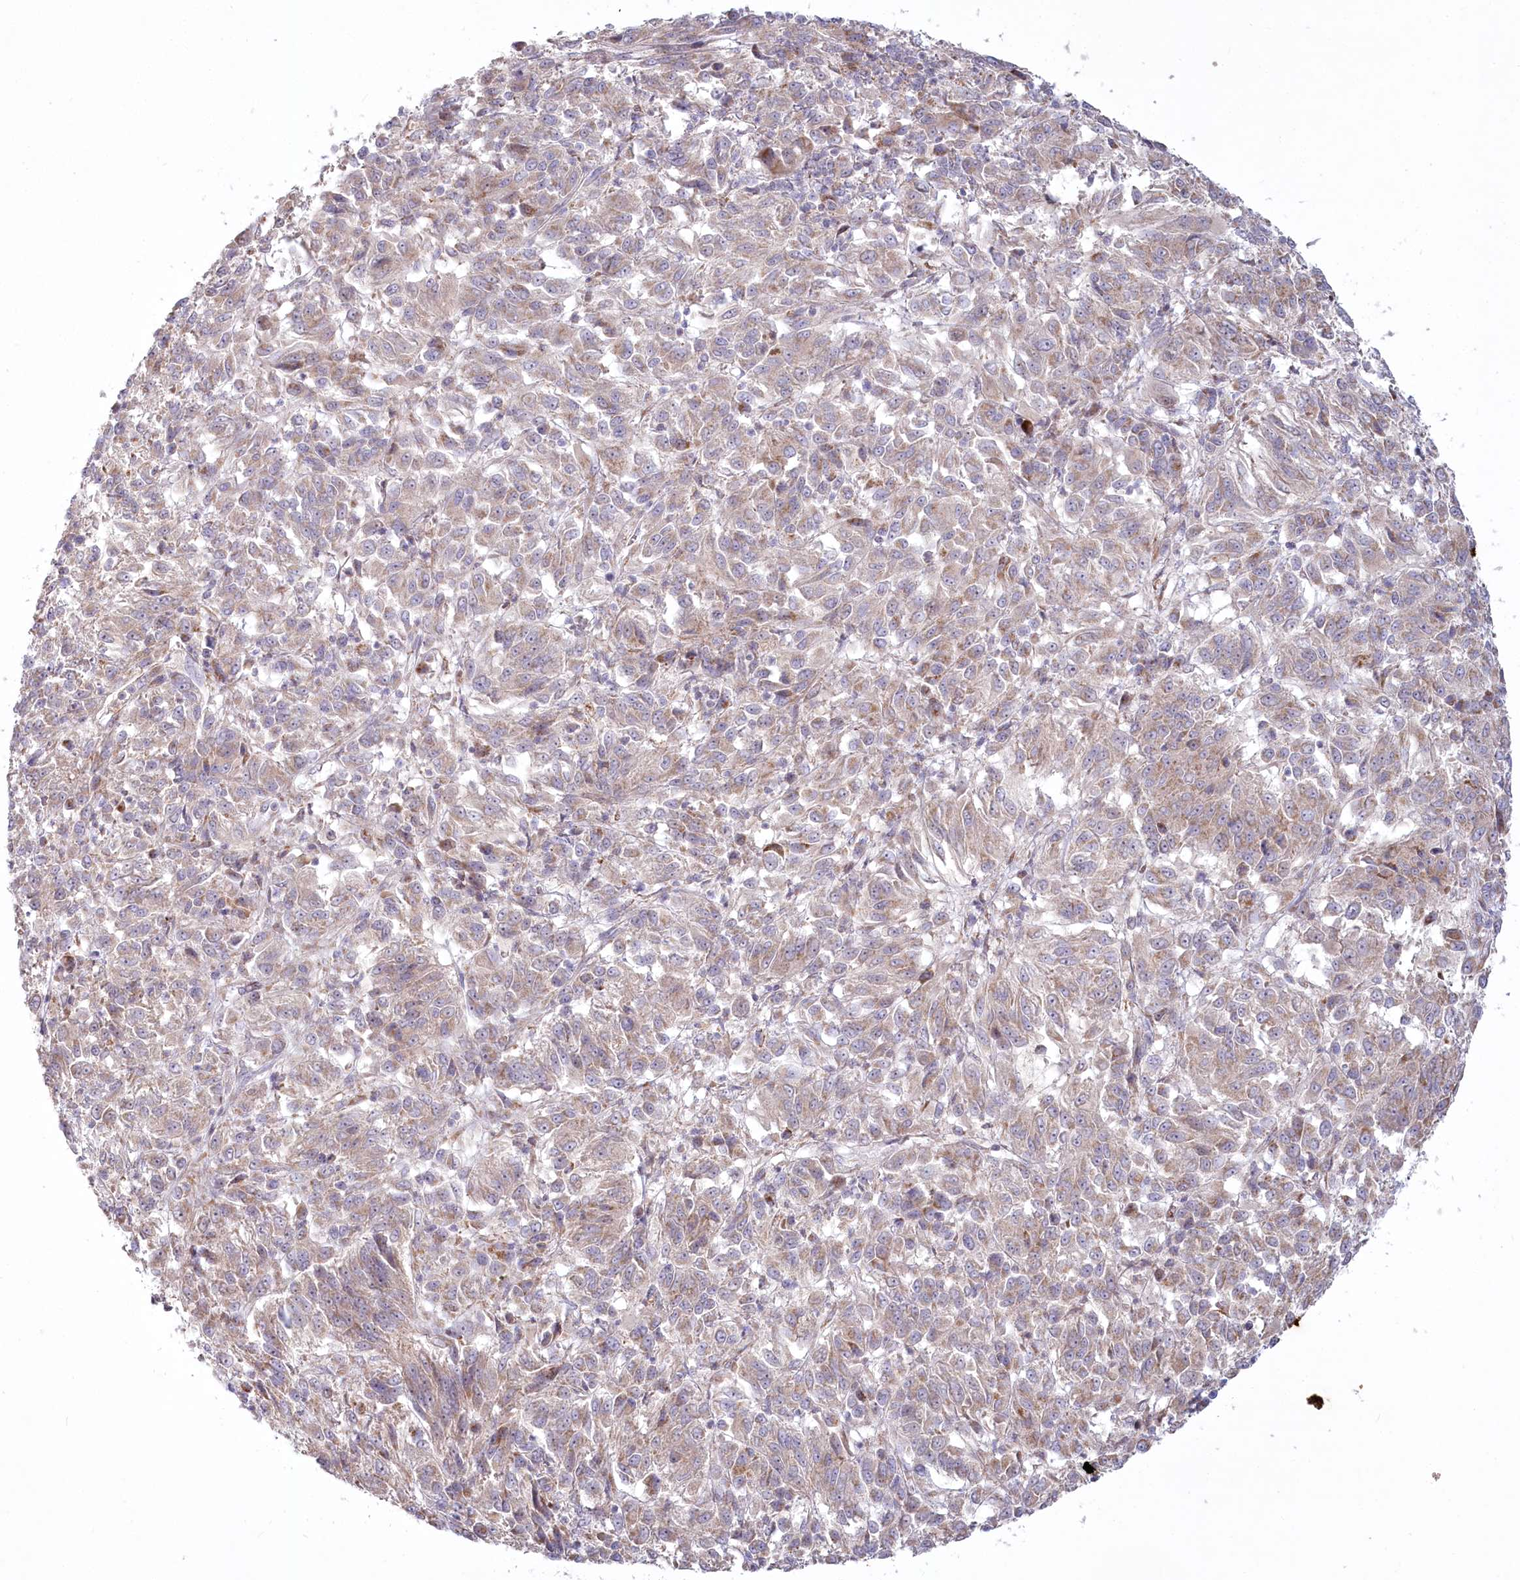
{"staining": {"intensity": "weak", "quantity": ">75%", "location": "cytoplasmic/membranous"}, "tissue": "melanoma", "cell_type": "Tumor cells", "image_type": "cancer", "snomed": [{"axis": "morphology", "description": "Malignant melanoma, Metastatic site"}, {"axis": "topography", "description": "Lung"}], "caption": "Immunohistochemical staining of human melanoma shows low levels of weak cytoplasmic/membranous expression in approximately >75% of tumor cells.", "gene": "MTG1", "patient": {"sex": "male", "age": 64}}